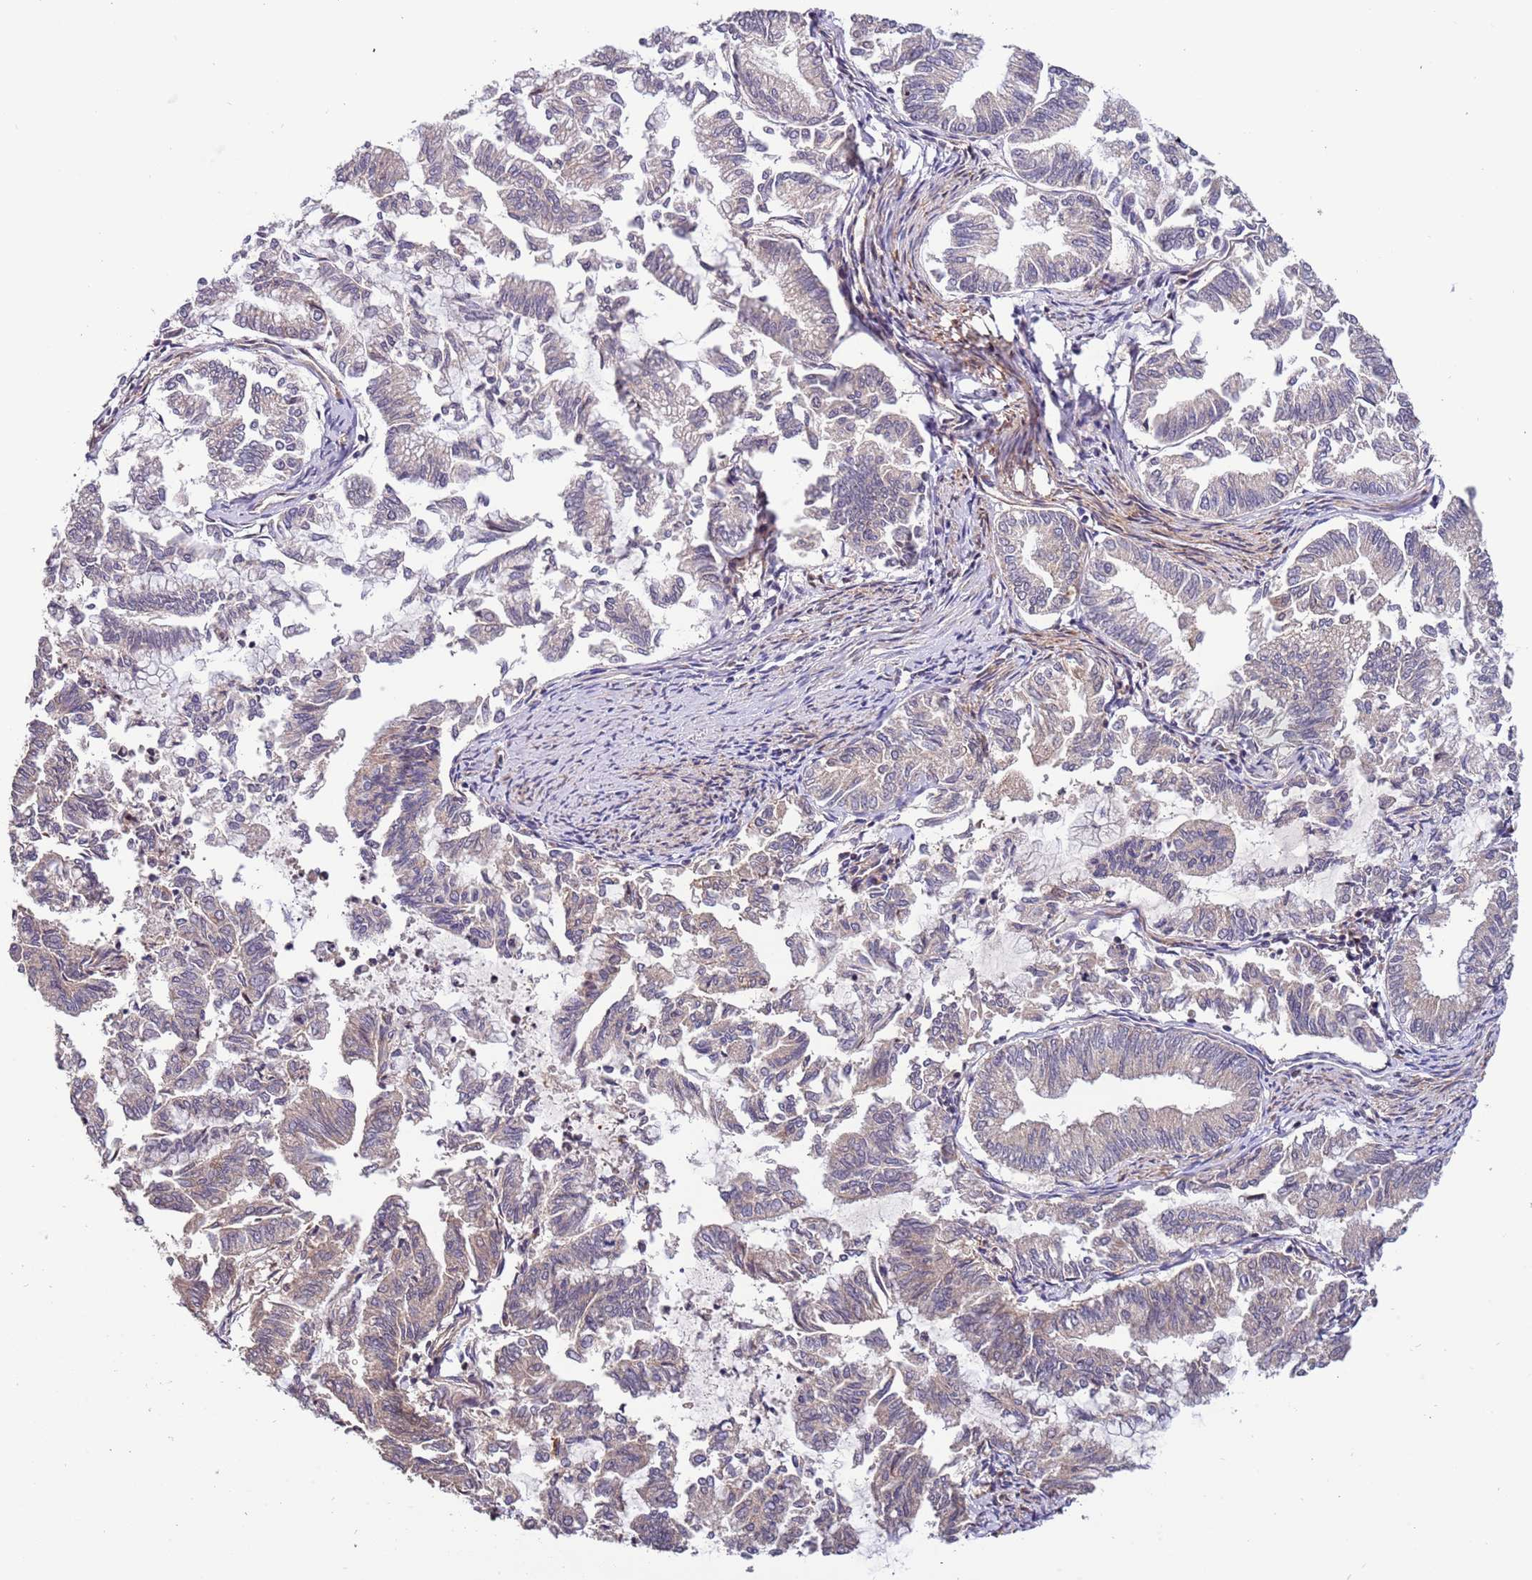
{"staining": {"intensity": "weak", "quantity": "<25%", "location": "cytoplasmic/membranous"}, "tissue": "endometrial cancer", "cell_type": "Tumor cells", "image_type": "cancer", "snomed": [{"axis": "morphology", "description": "Adenocarcinoma, NOS"}, {"axis": "topography", "description": "Endometrium"}], "caption": "Immunohistochemistry (IHC) photomicrograph of human endometrial adenocarcinoma stained for a protein (brown), which demonstrates no expression in tumor cells.", "gene": "LAMB4", "patient": {"sex": "female", "age": 79}}